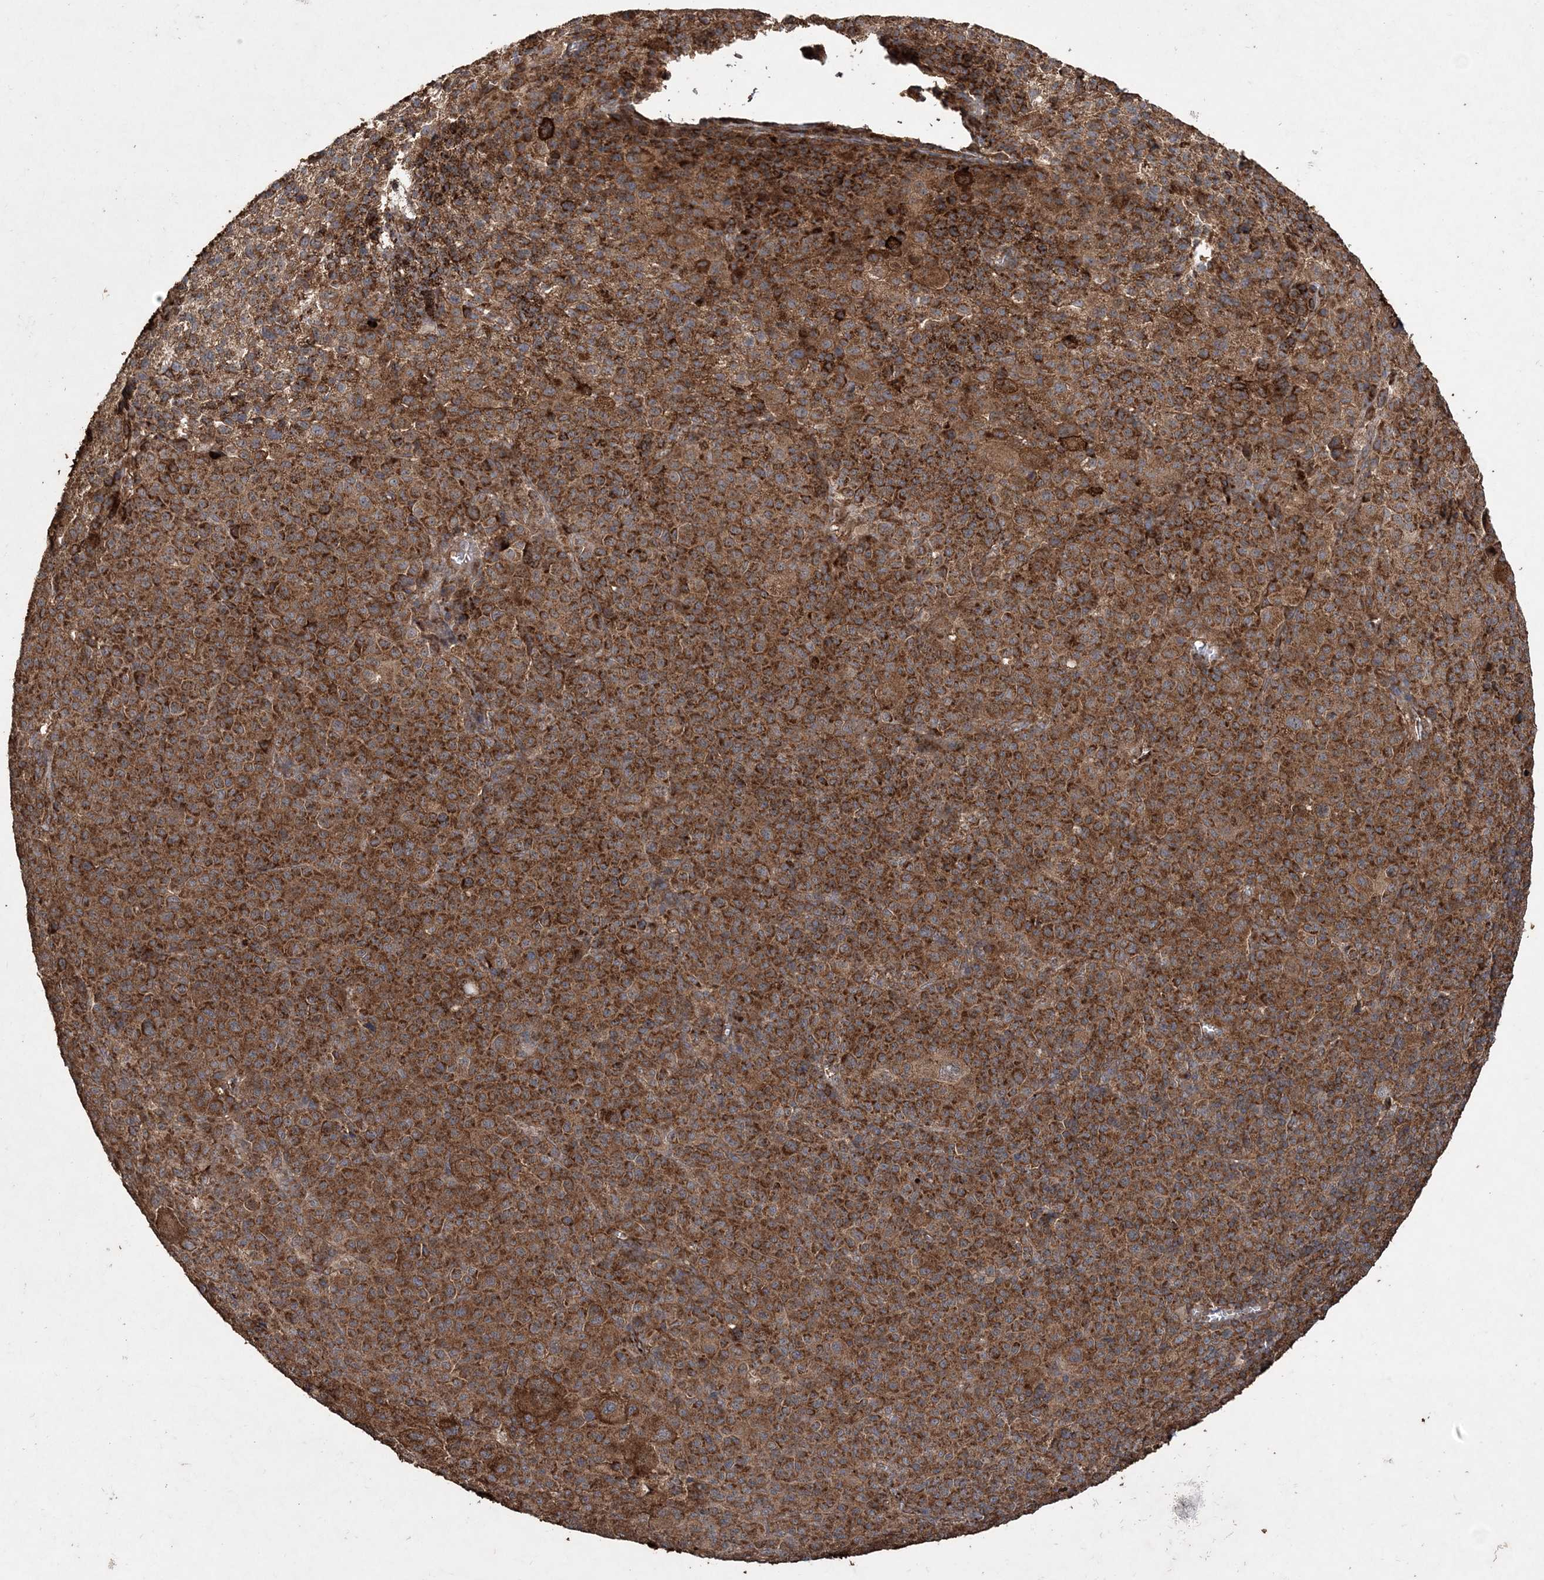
{"staining": {"intensity": "strong", "quantity": ">75%", "location": "cytoplasmic/membranous"}, "tissue": "melanoma", "cell_type": "Tumor cells", "image_type": "cancer", "snomed": [{"axis": "morphology", "description": "Malignant melanoma, Metastatic site"}, {"axis": "topography", "description": "Skin"}], "caption": "The photomicrograph reveals staining of melanoma, revealing strong cytoplasmic/membranous protein staining (brown color) within tumor cells. The staining is performed using DAB (3,3'-diaminobenzidine) brown chromogen to label protein expression. The nuclei are counter-stained blue using hematoxylin.", "gene": "TTC7A", "patient": {"sex": "female", "age": 74}}